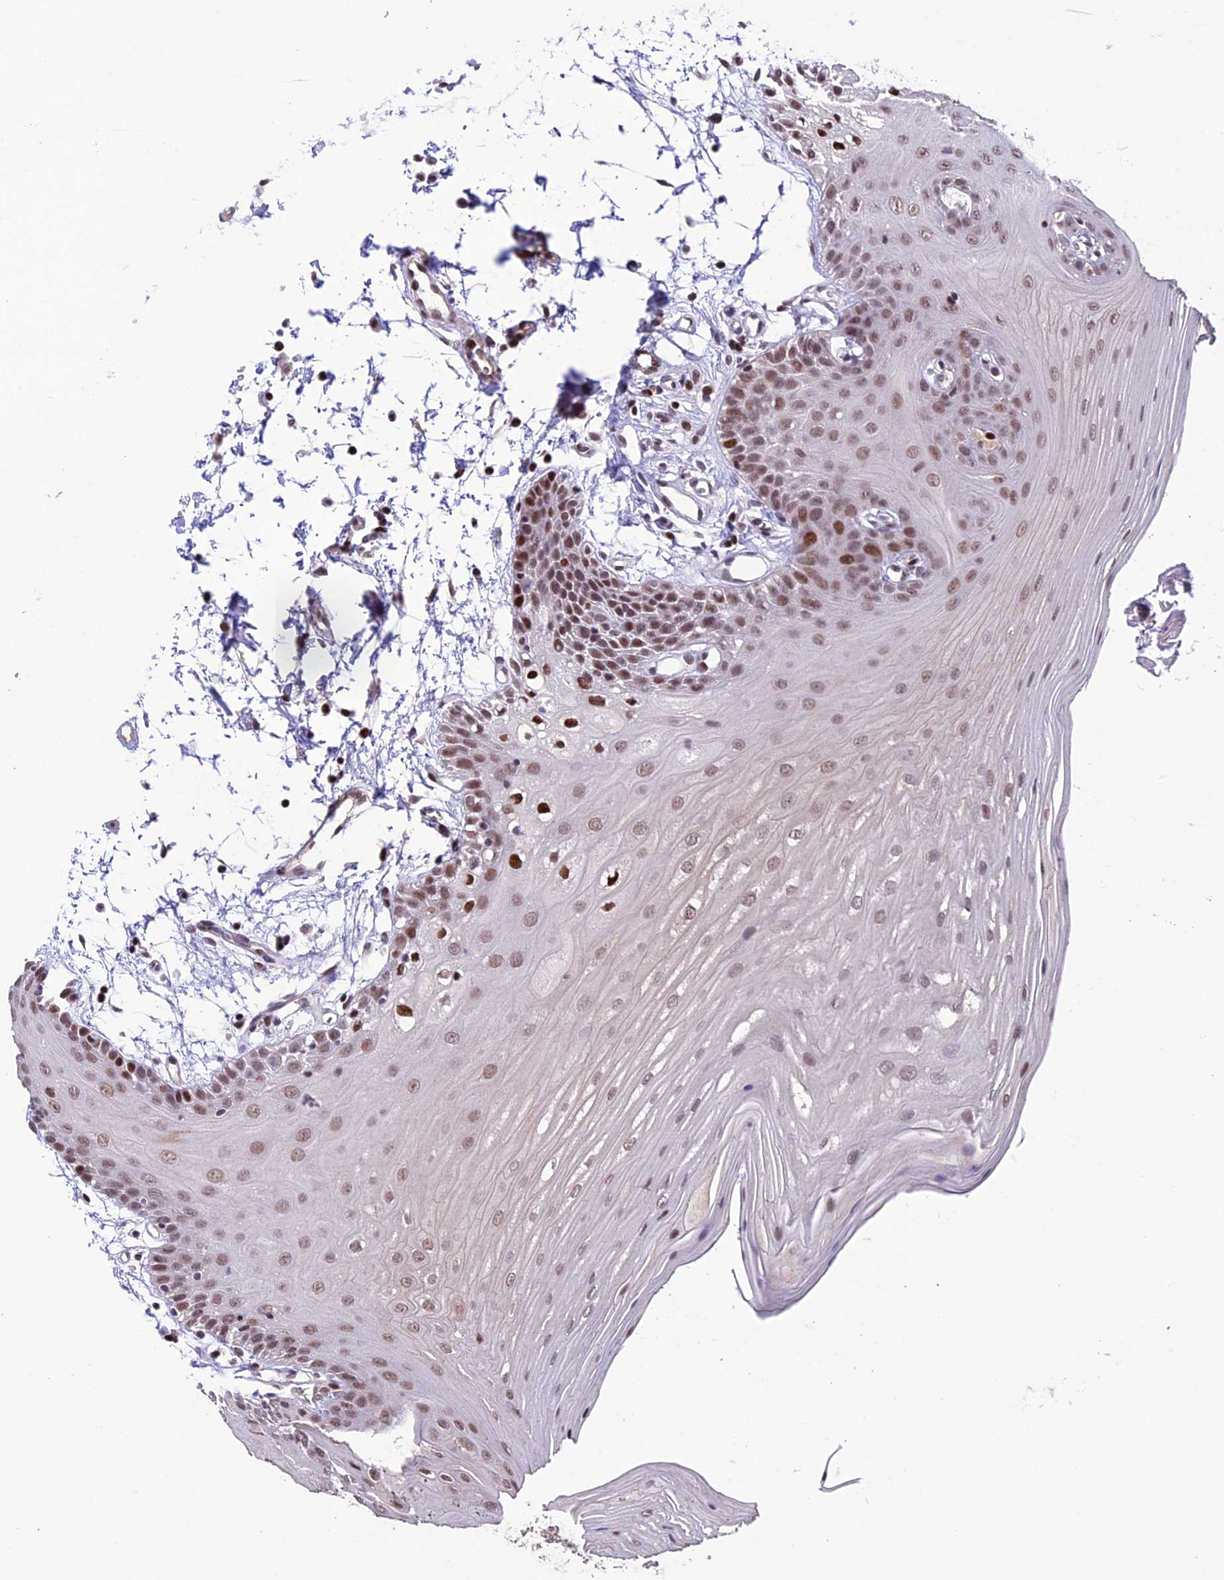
{"staining": {"intensity": "moderate", "quantity": ">75%", "location": "nuclear"}, "tissue": "oral mucosa", "cell_type": "Squamous epithelial cells", "image_type": "normal", "snomed": [{"axis": "morphology", "description": "Normal tissue, NOS"}, {"axis": "topography", "description": "Oral tissue"}, {"axis": "topography", "description": "Tounge, NOS"}], "caption": "IHC micrograph of normal oral mucosa: human oral mucosa stained using immunohistochemistry (IHC) demonstrates medium levels of moderate protein expression localized specifically in the nuclear of squamous epithelial cells, appearing as a nuclear brown color.", "gene": "TCP11L2", "patient": {"sex": "female", "age": 73}}